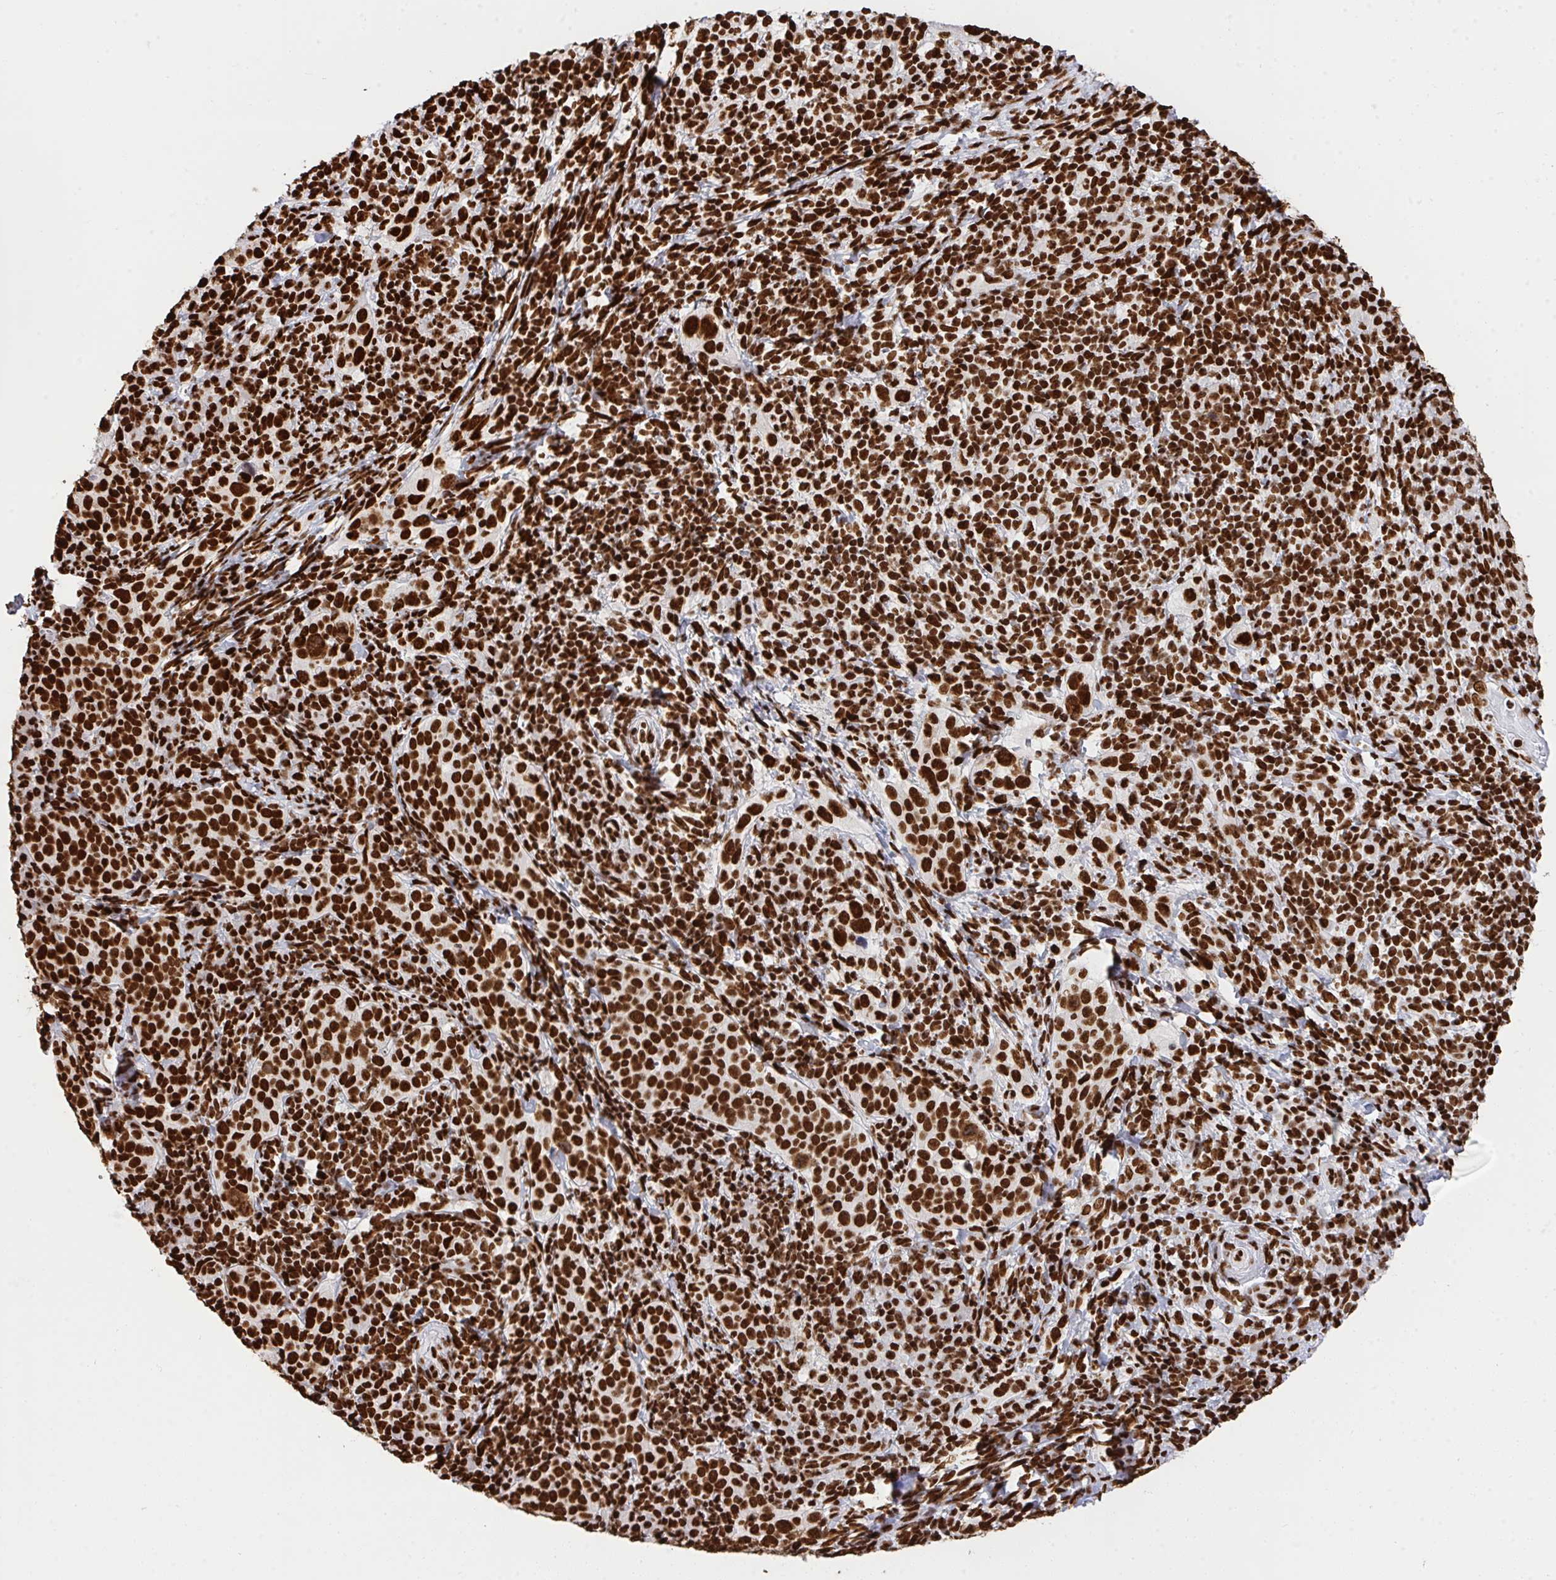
{"staining": {"intensity": "strong", "quantity": ">75%", "location": "nuclear"}, "tissue": "cervical cancer", "cell_type": "Tumor cells", "image_type": "cancer", "snomed": [{"axis": "morphology", "description": "Squamous cell carcinoma, NOS"}, {"axis": "topography", "description": "Cervix"}], "caption": "Immunohistochemical staining of human squamous cell carcinoma (cervical) reveals high levels of strong nuclear protein staining in approximately >75% of tumor cells.", "gene": "HNRNPL", "patient": {"sex": "female", "age": 75}}